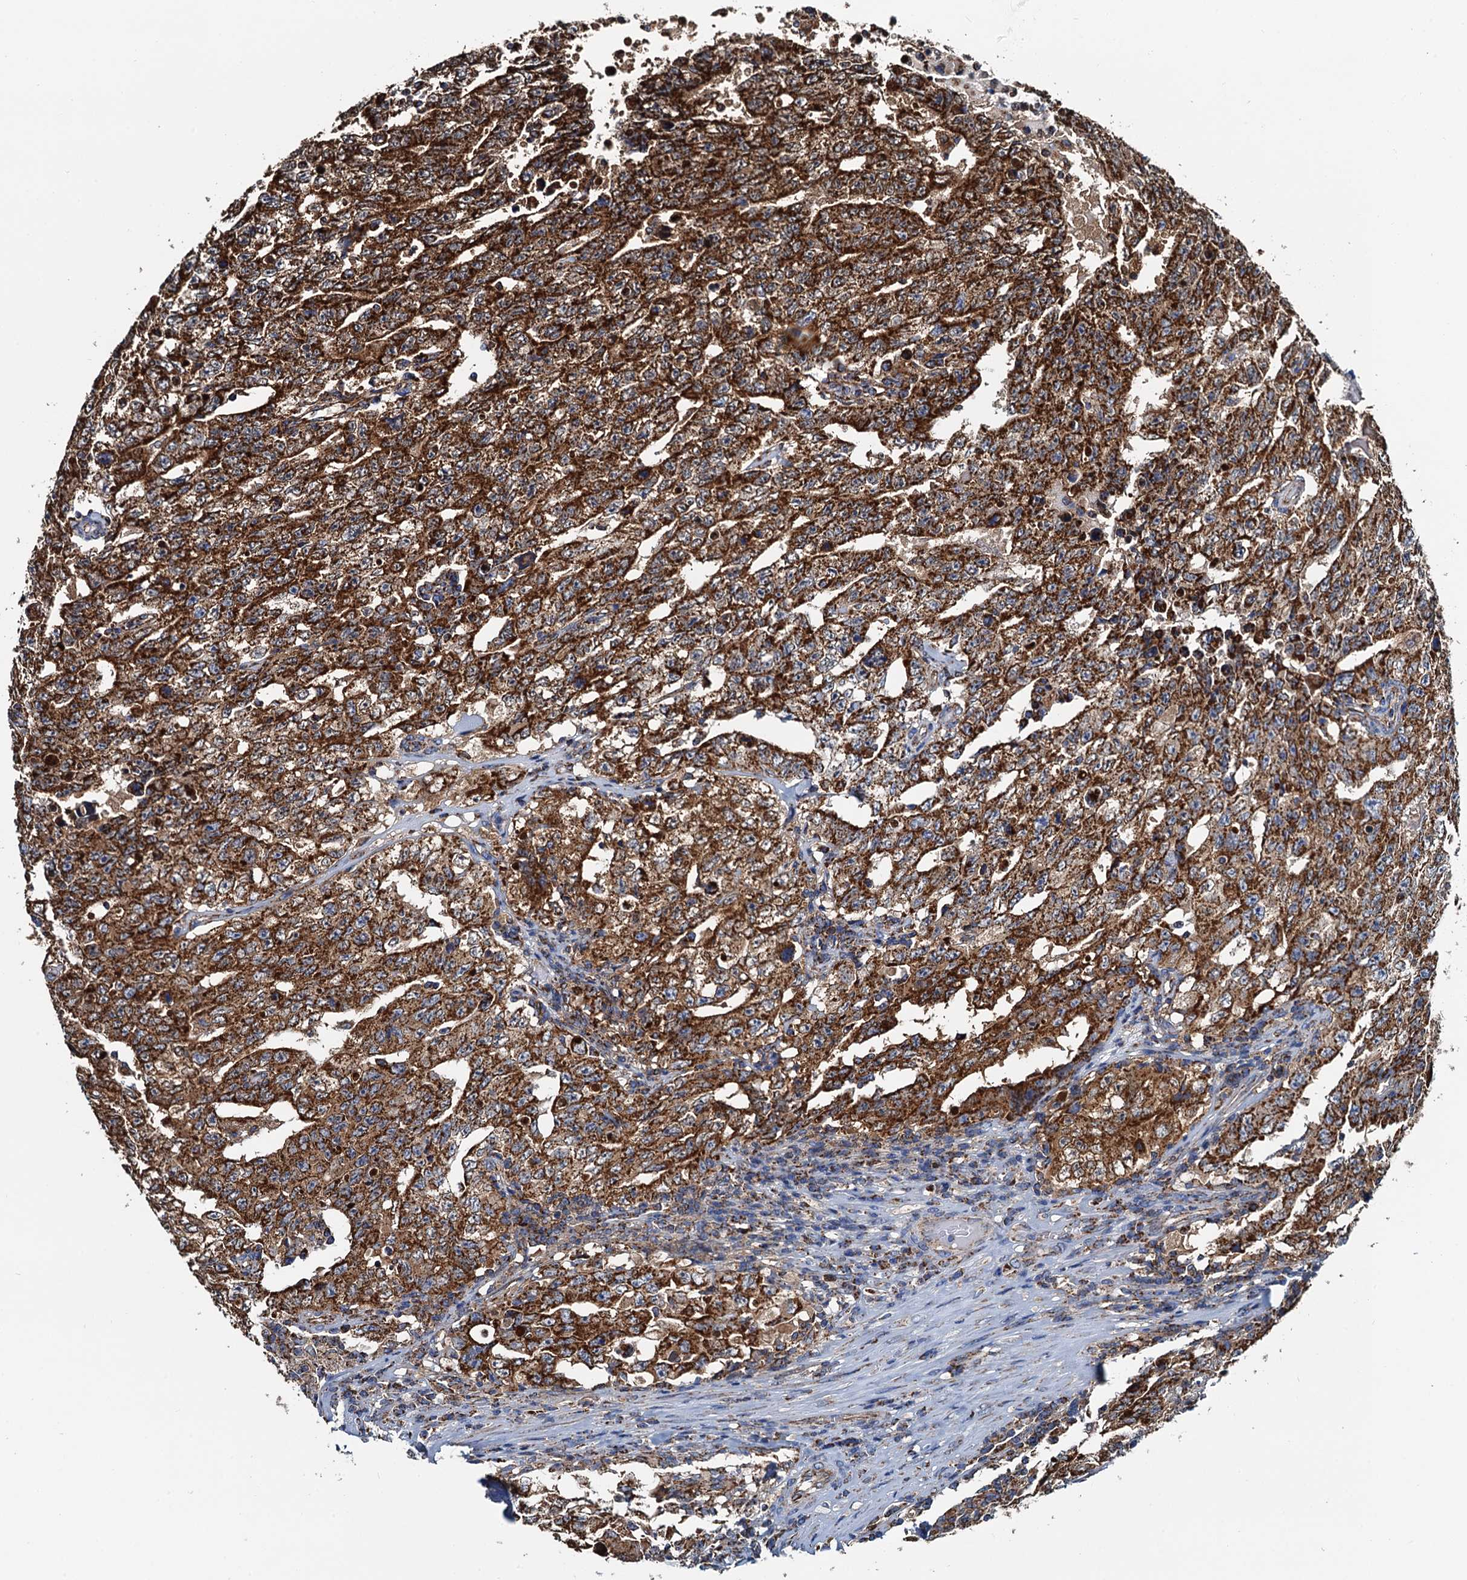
{"staining": {"intensity": "strong", "quantity": ">75%", "location": "cytoplasmic/membranous"}, "tissue": "testis cancer", "cell_type": "Tumor cells", "image_type": "cancer", "snomed": [{"axis": "morphology", "description": "Carcinoma, Embryonal, NOS"}, {"axis": "topography", "description": "Testis"}], "caption": "Testis cancer (embryonal carcinoma) tissue demonstrates strong cytoplasmic/membranous expression in approximately >75% of tumor cells, visualized by immunohistochemistry.", "gene": "AAGAB", "patient": {"sex": "male", "age": 26}}